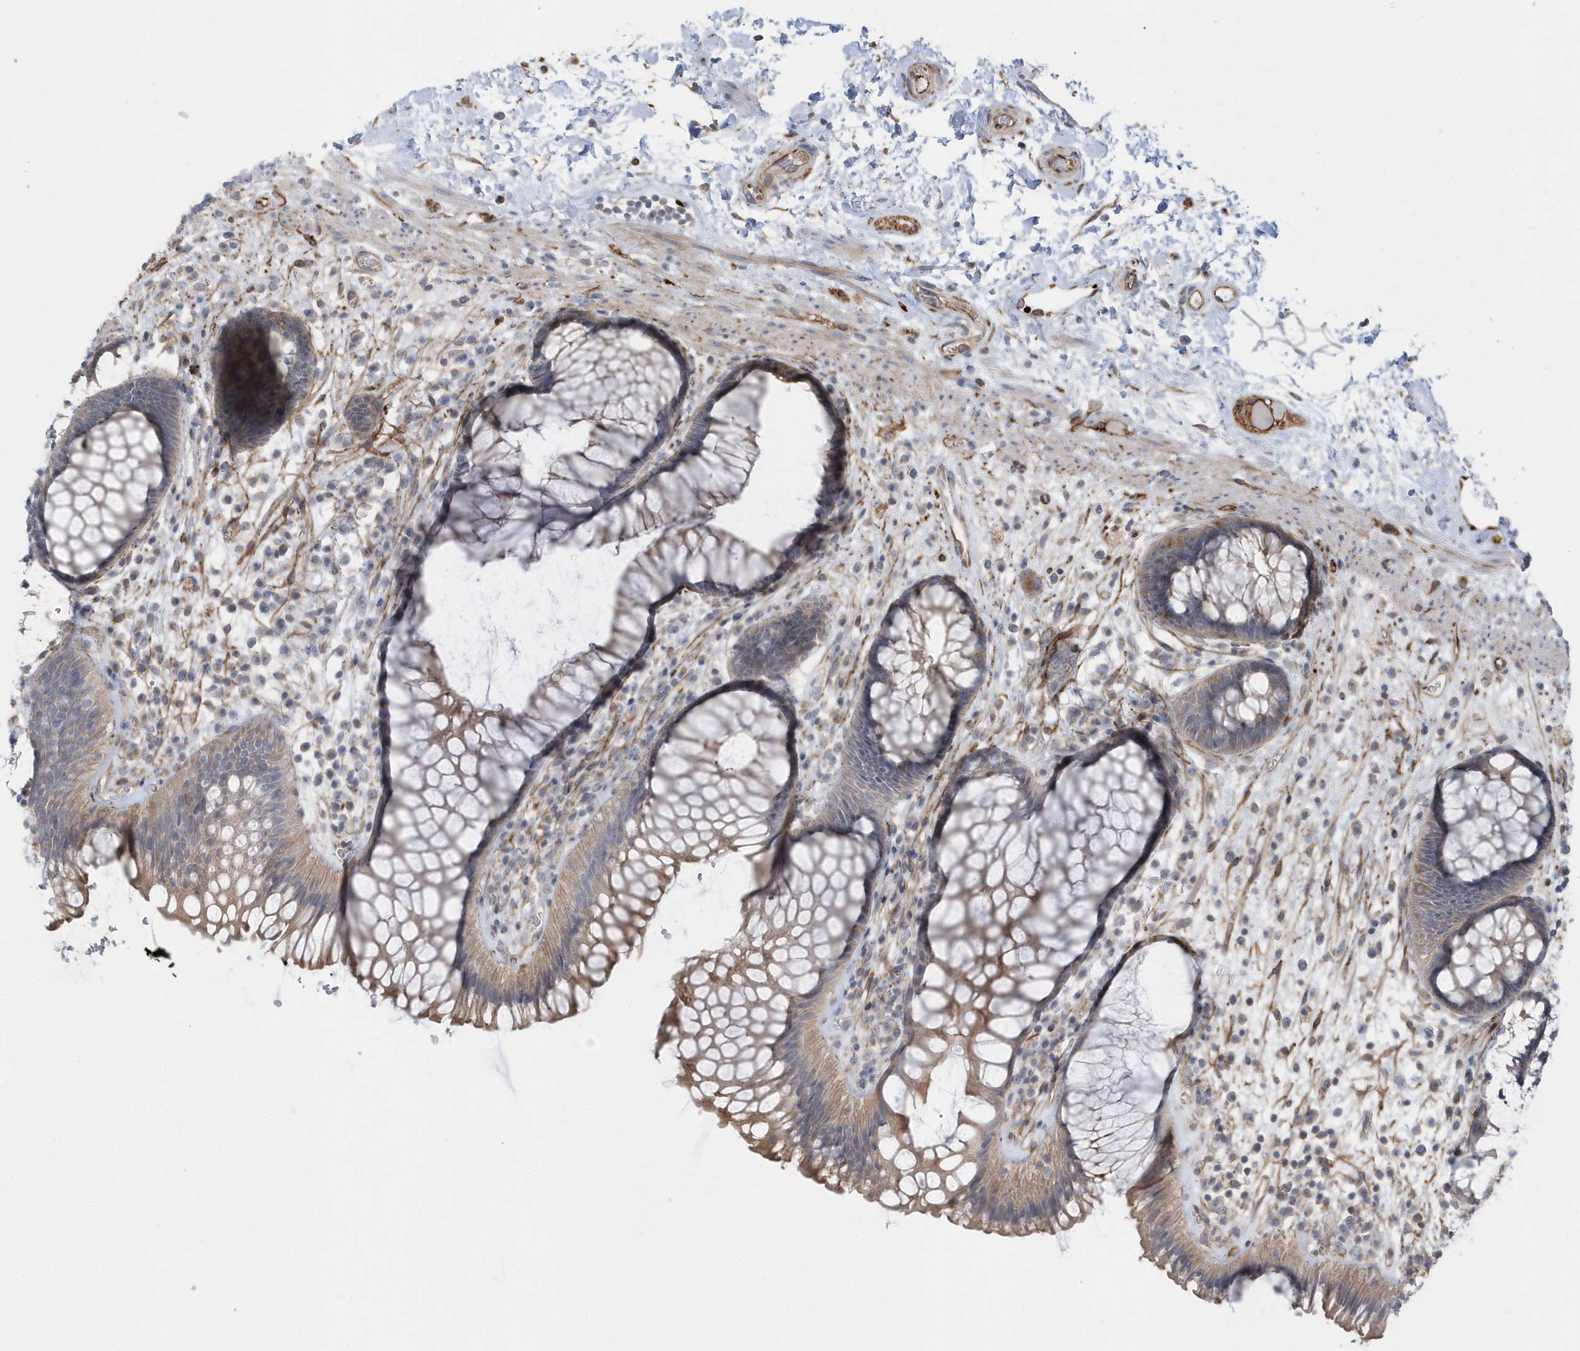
{"staining": {"intensity": "weak", "quantity": "25%-75%", "location": "cytoplasmic/membranous"}, "tissue": "rectum", "cell_type": "Glandular cells", "image_type": "normal", "snomed": [{"axis": "morphology", "description": "Normal tissue, NOS"}, {"axis": "topography", "description": "Rectum"}], "caption": "Human rectum stained for a protein (brown) shows weak cytoplasmic/membranous positive expression in approximately 25%-75% of glandular cells.", "gene": "RAB17", "patient": {"sex": "male", "age": 51}}